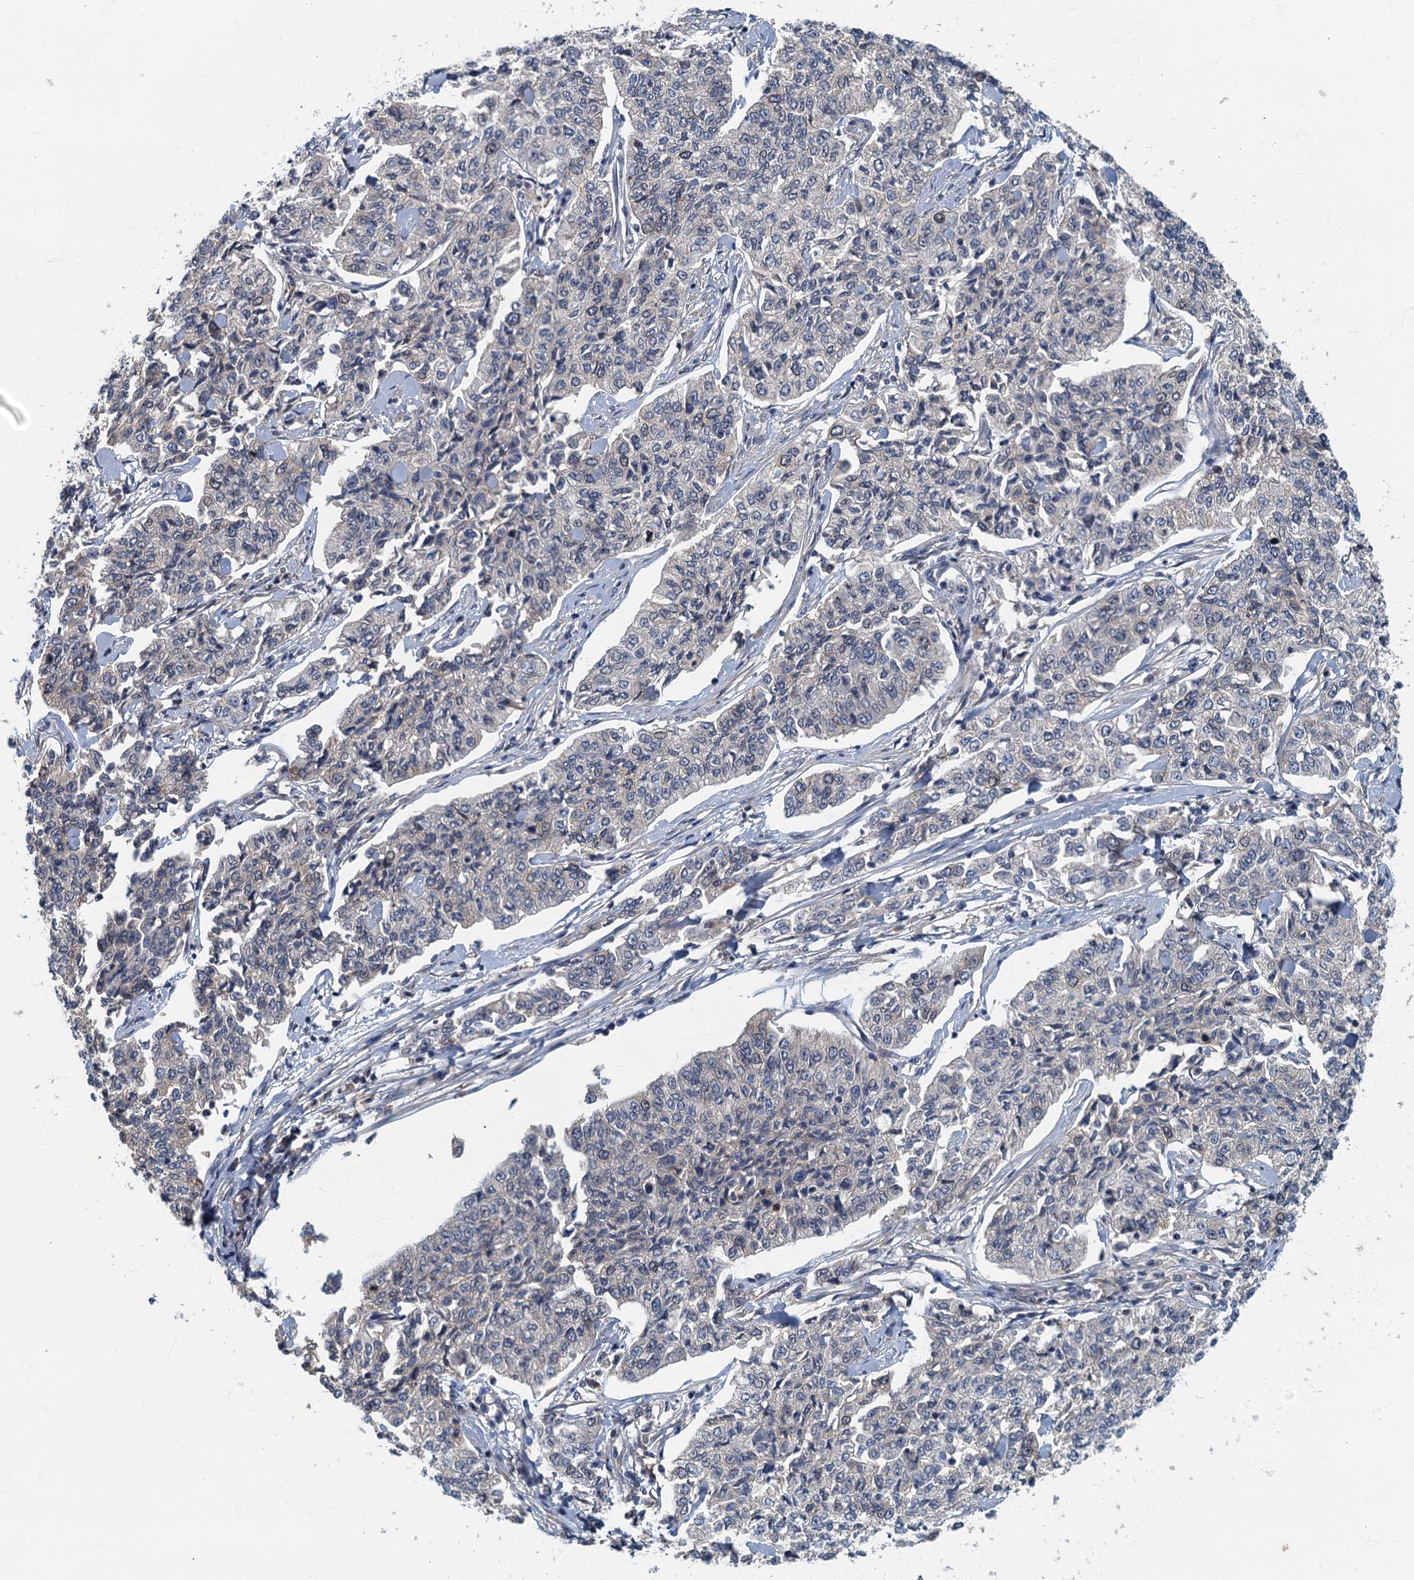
{"staining": {"intensity": "negative", "quantity": "none", "location": "none"}, "tissue": "cervical cancer", "cell_type": "Tumor cells", "image_type": "cancer", "snomed": [{"axis": "morphology", "description": "Squamous cell carcinoma, NOS"}, {"axis": "topography", "description": "Cervix"}], "caption": "Human cervical cancer (squamous cell carcinoma) stained for a protein using immunohistochemistry reveals no expression in tumor cells.", "gene": "CKAP2L", "patient": {"sex": "female", "age": 35}}